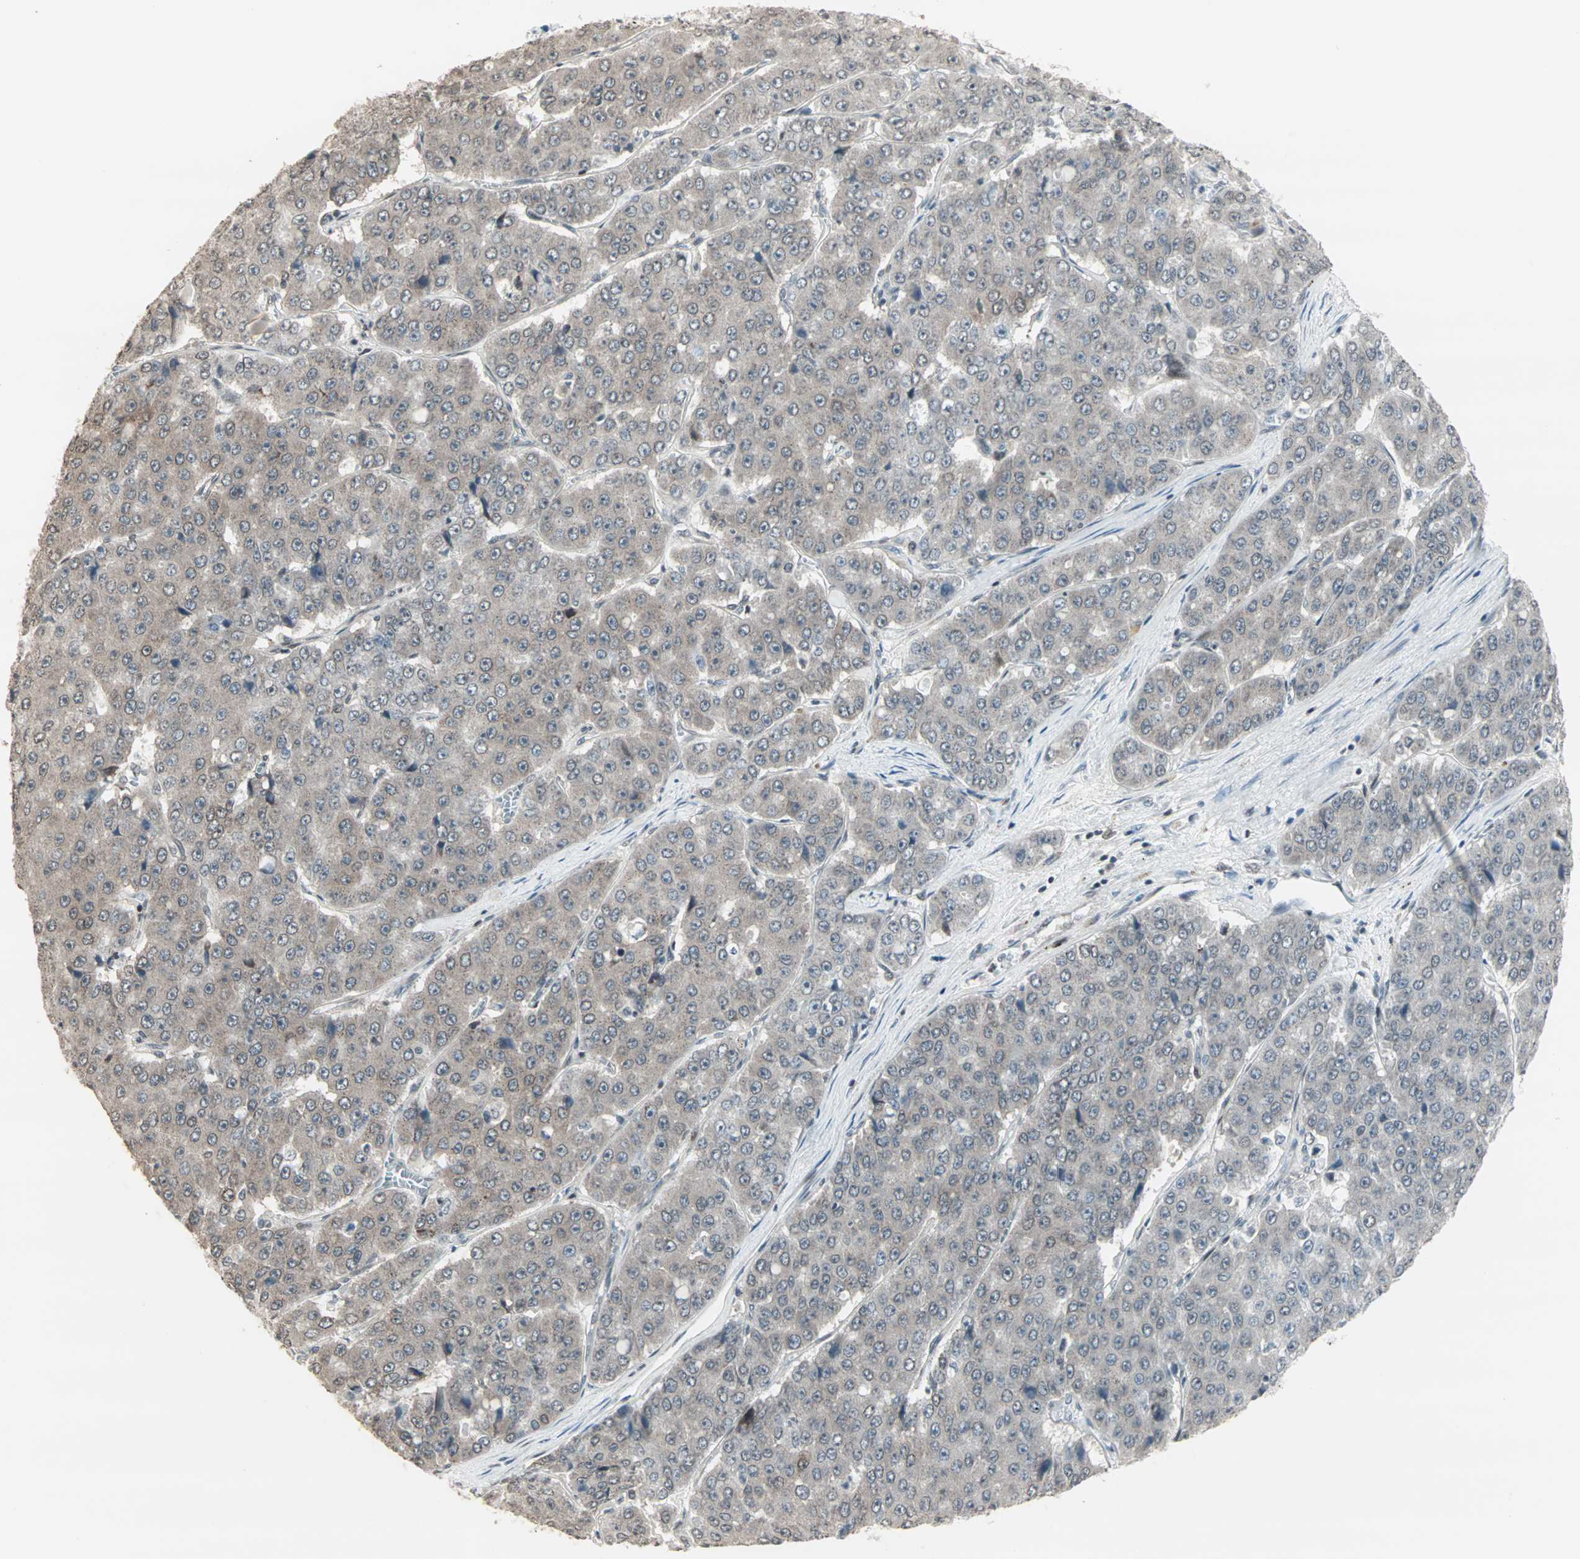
{"staining": {"intensity": "weak", "quantity": "25%-75%", "location": "cytoplasmic/membranous"}, "tissue": "pancreatic cancer", "cell_type": "Tumor cells", "image_type": "cancer", "snomed": [{"axis": "morphology", "description": "Adenocarcinoma, NOS"}, {"axis": "topography", "description": "Pancreas"}], "caption": "Tumor cells reveal low levels of weak cytoplasmic/membranous positivity in about 25%-75% of cells in pancreatic adenocarcinoma.", "gene": "CBLC", "patient": {"sex": "male", "age": 50}}